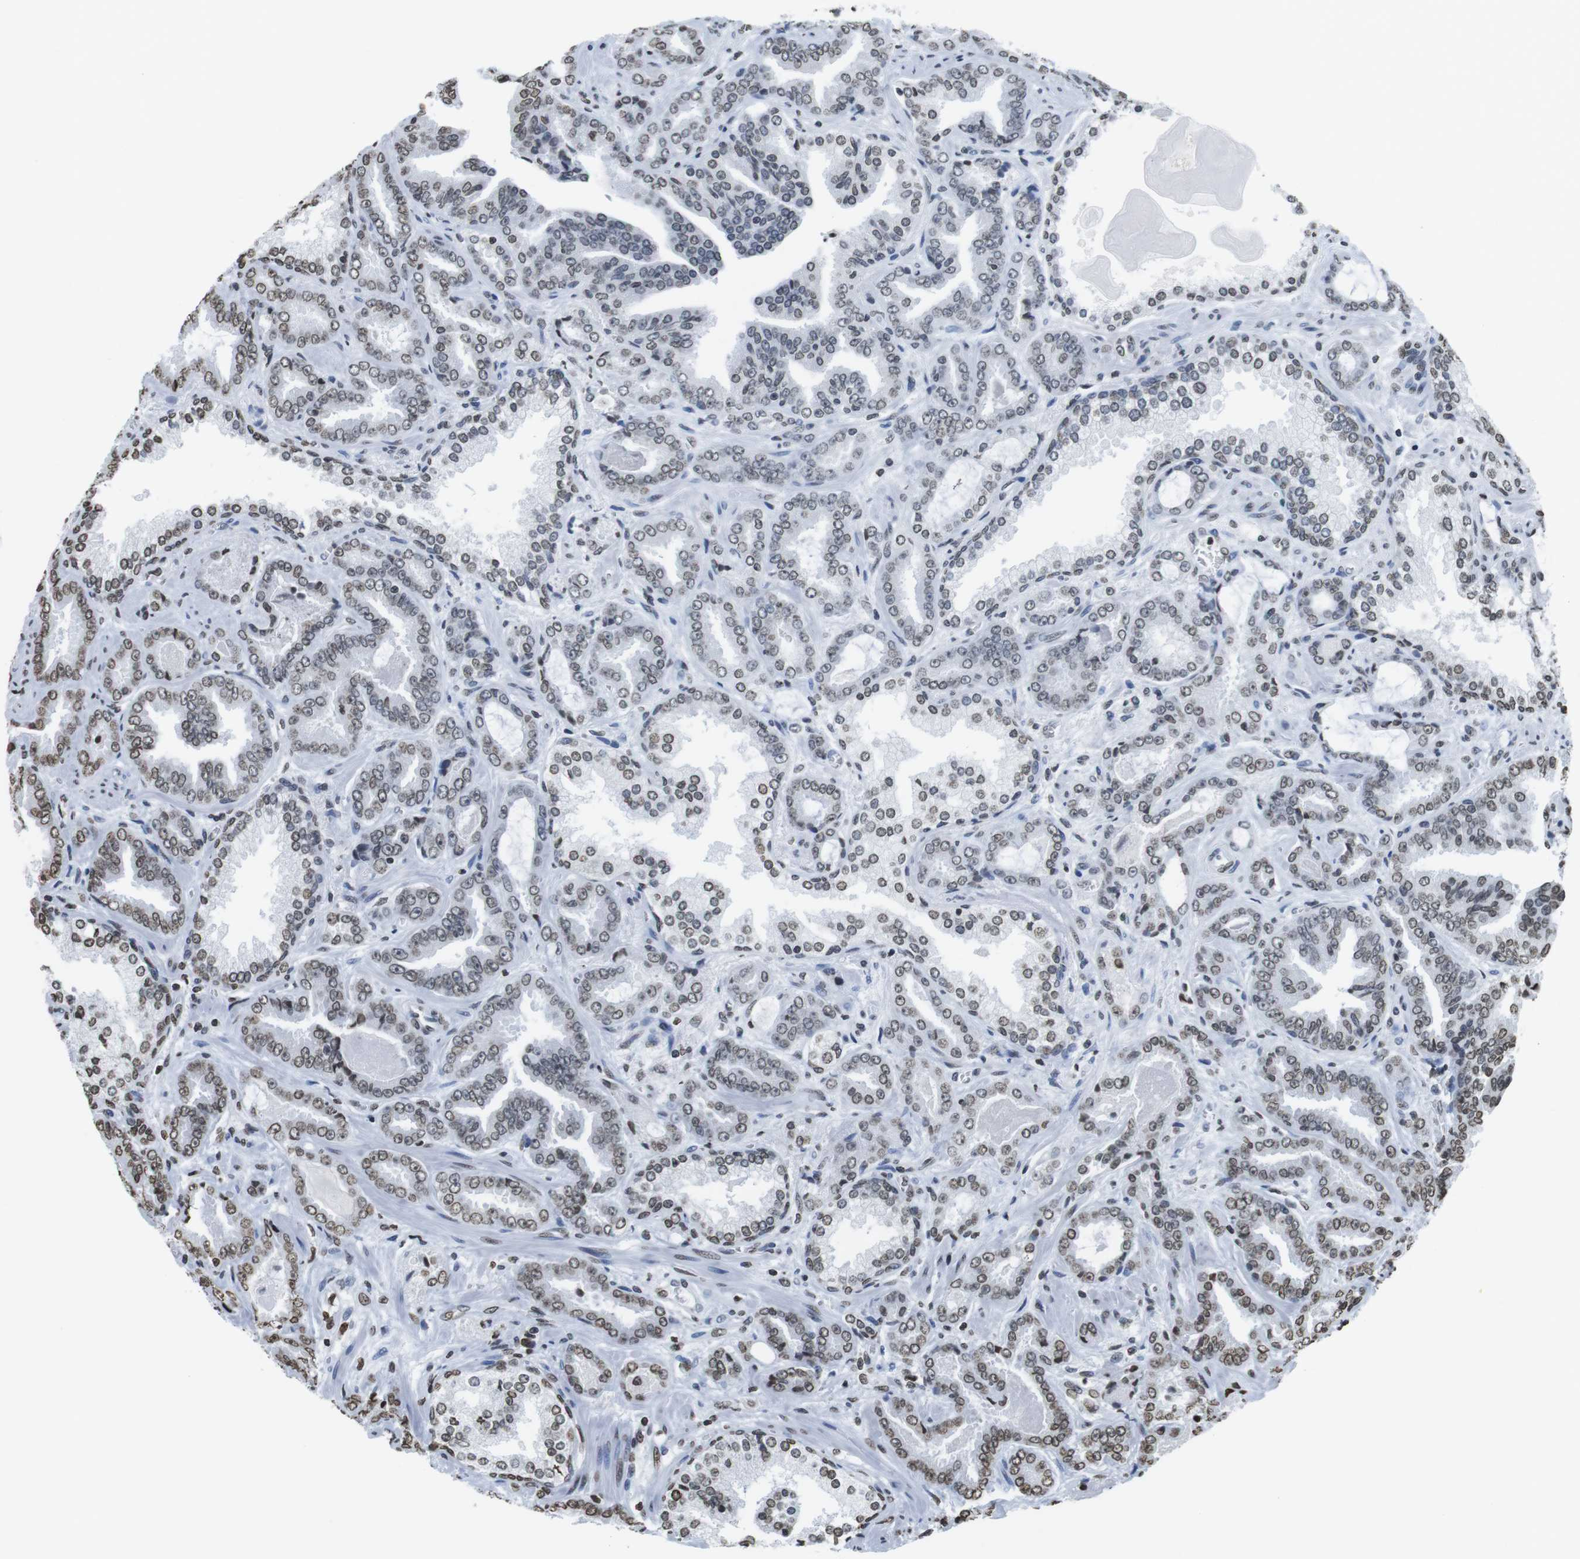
{"staining": {"intensity": "weak", "quantity": "25%-75%", "location": "nuclear"}, "tissue": "prostate cancer", "cell_type": "Tumor cells", "image_type": "cancer", "snomed": [{"axis": "morphology", "description": "Adenocarcinoma, Low grade"}, {"axis": "topography", "description": "Prostate"}], "caption": "Protein expression analysis of adenocarcinoma (low-grade) (prostate) shows weak nuclear expression in approximately 25%-75% of tumor cells.", "gene": "BSX", "patient": {"sex": "male", "age": 60}}